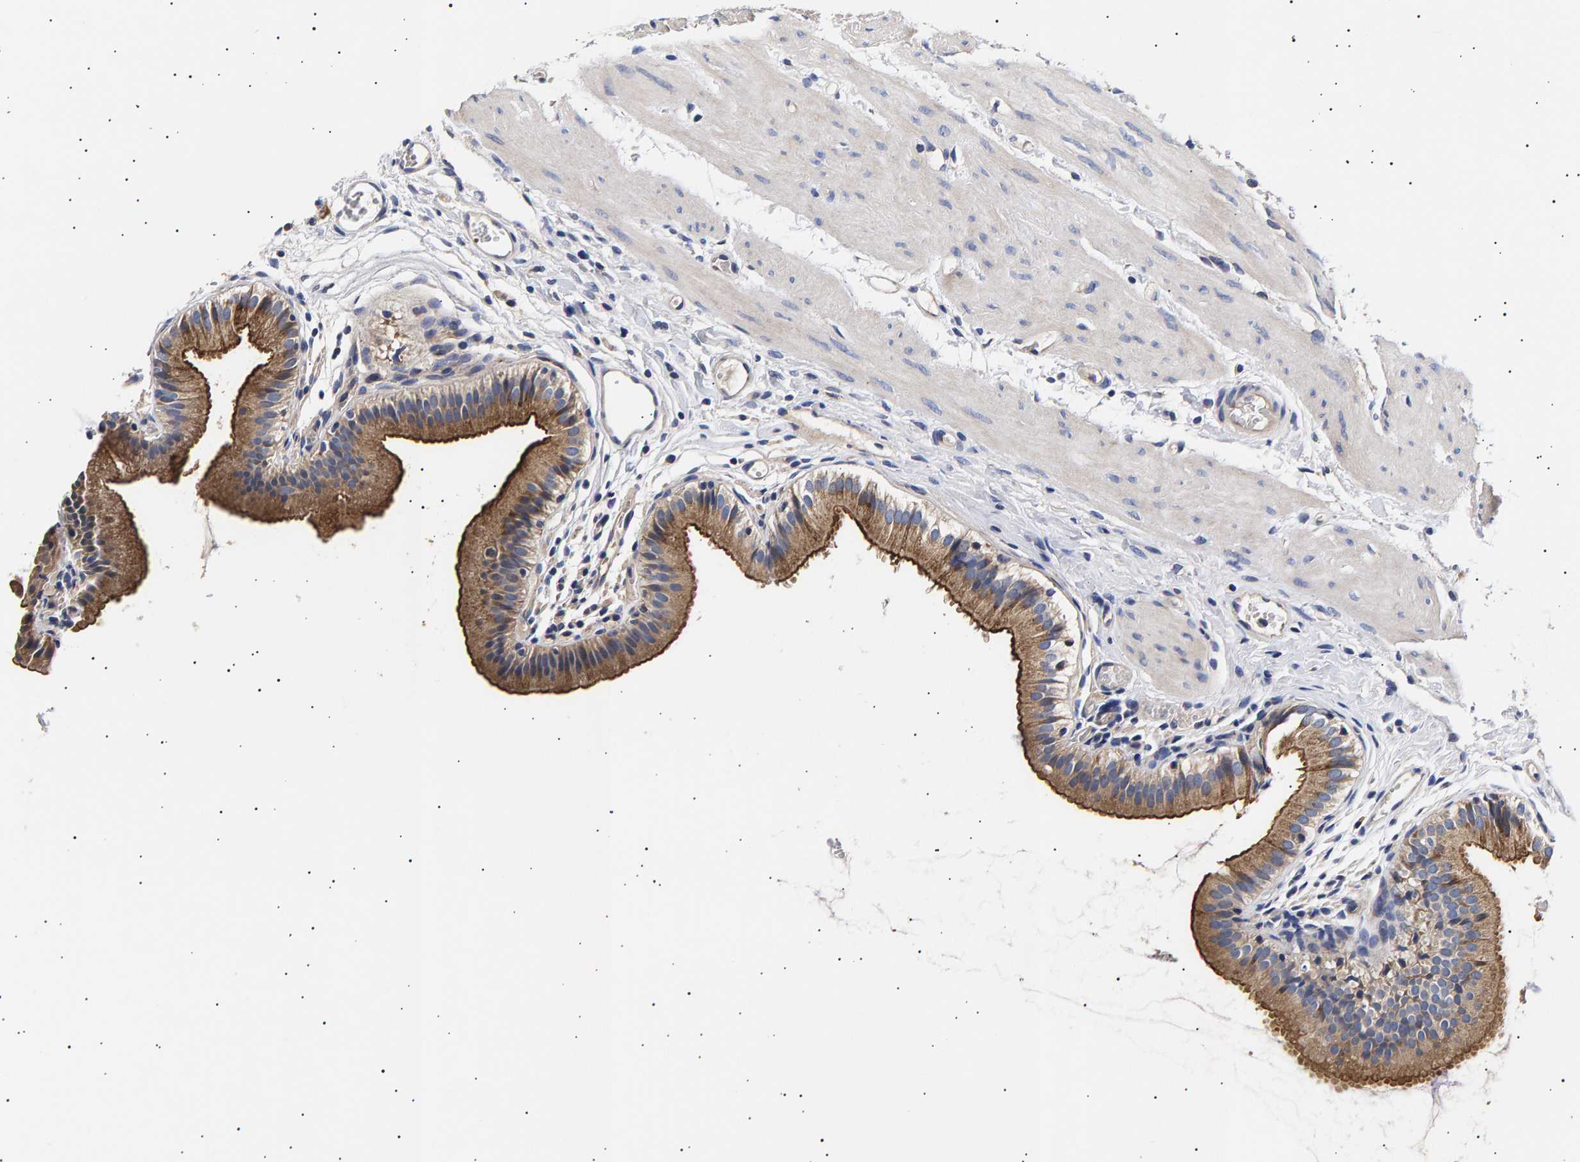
{"staining": {"intensity": "moderate", "quantity": ">75%", "location": "cytoplasmic/membranous"}, "tissue": "gallbladder", "cell_type": "Glandular cells", "image_type": "normal", "snomed": [{"axis": "morphology", "description": "Normal tissue, NOS"}, {"axis": "topography", "description": "Gallbladder"}], "caption": "This is an image of immunohistochemistry (IHC) staining of unremarkable gallbladder, which shows moderate staining in the cytoplasmic/membranous of glandular cells.", "gene": "ANKRD40", "patient": {"sex": "female", "age": 26}}